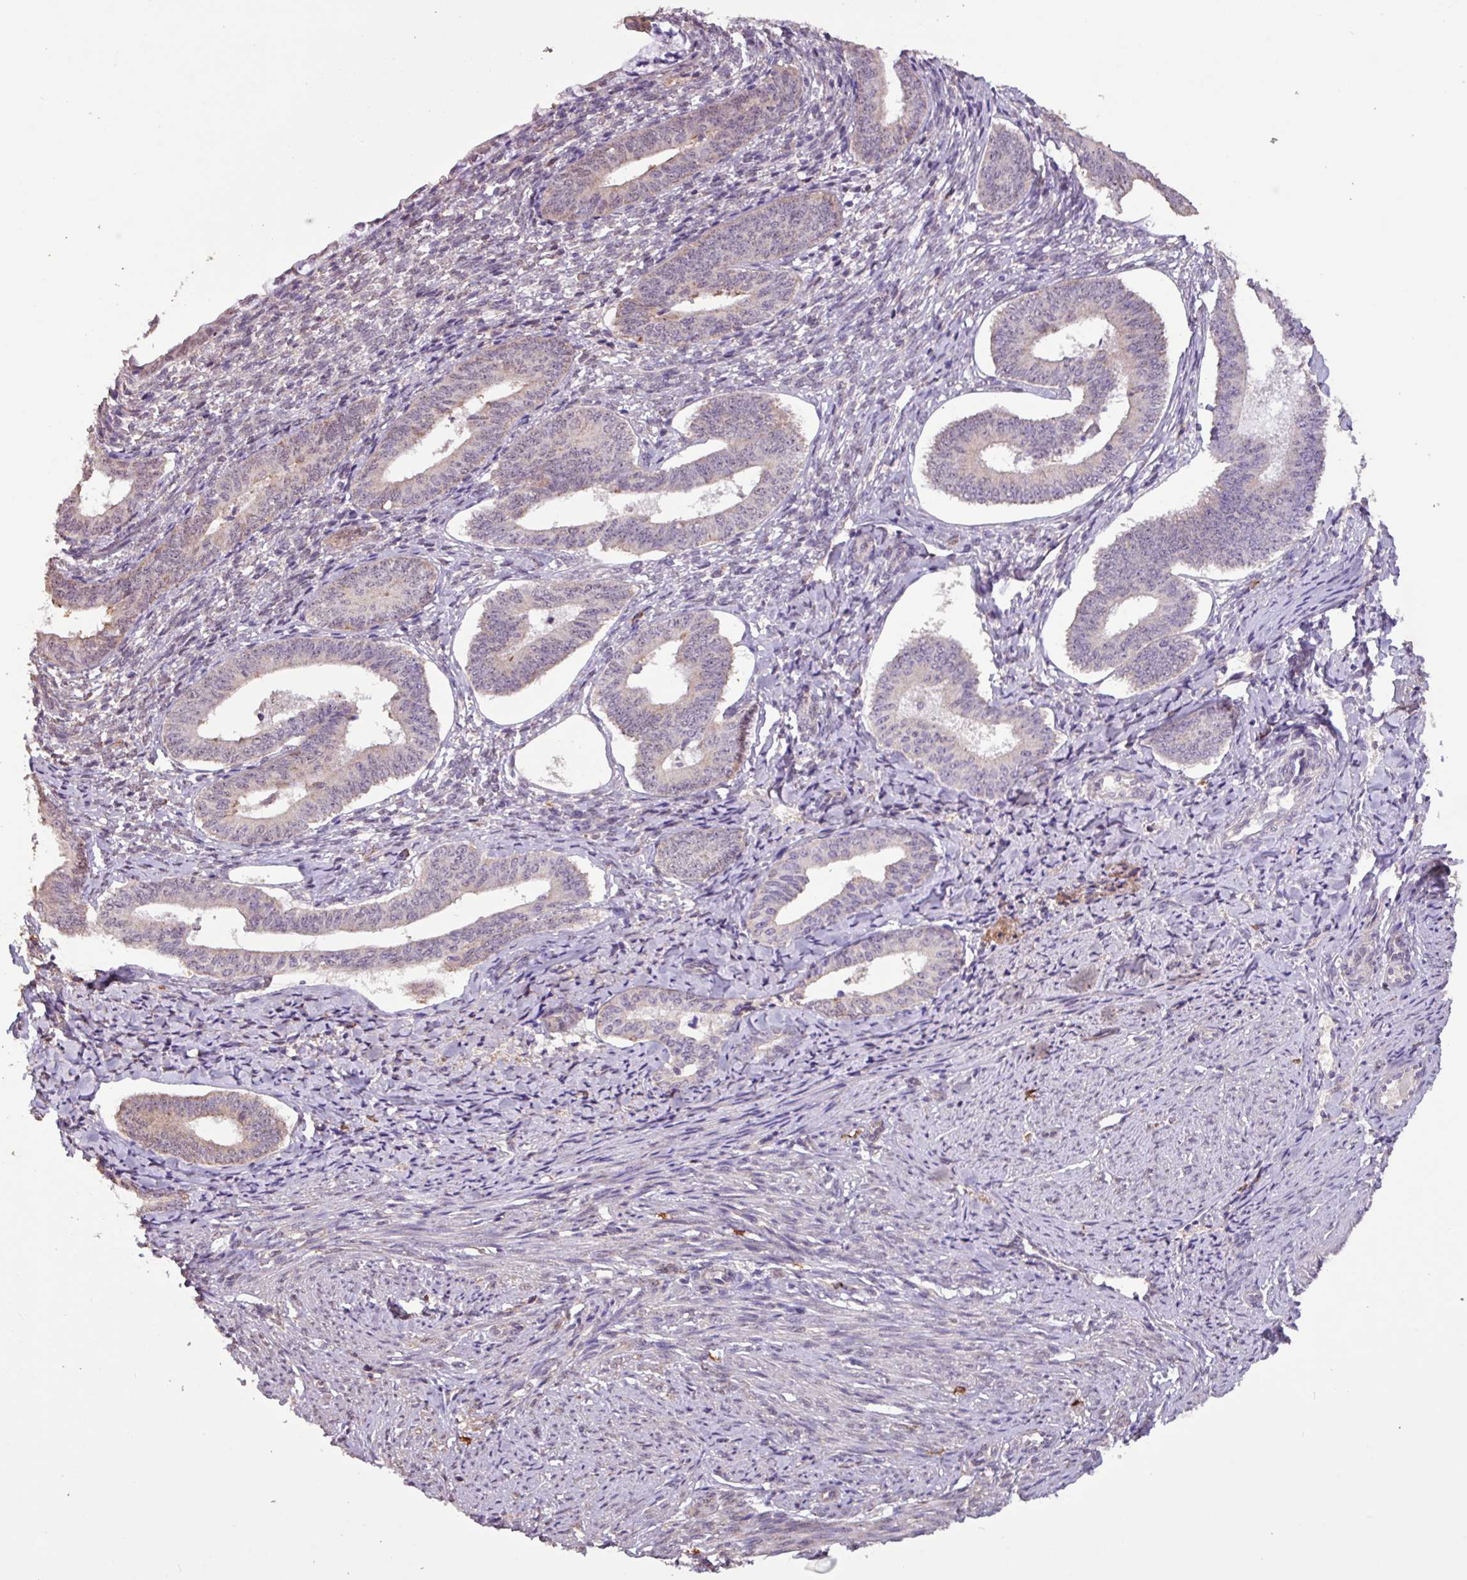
{"staining": {"intensity": "negative", "quantity": "none", "location": "none"}, "tissue": "cervical cancer", "cell_type": "Tumor cells", "image_type": "cancer", "snomed": [{"axis": "morphology", "description": "Squamous cell carcinoma, NOS"}, {"axis": "topography", "description": "Cervix"}], "caption": "A histopathology image of human cervical cancer (squamous cell carcinoma) is negative for staining in tumor cells.", "gene": "L3MBTL3", "patient": {"sex": "female", "age": 59}}